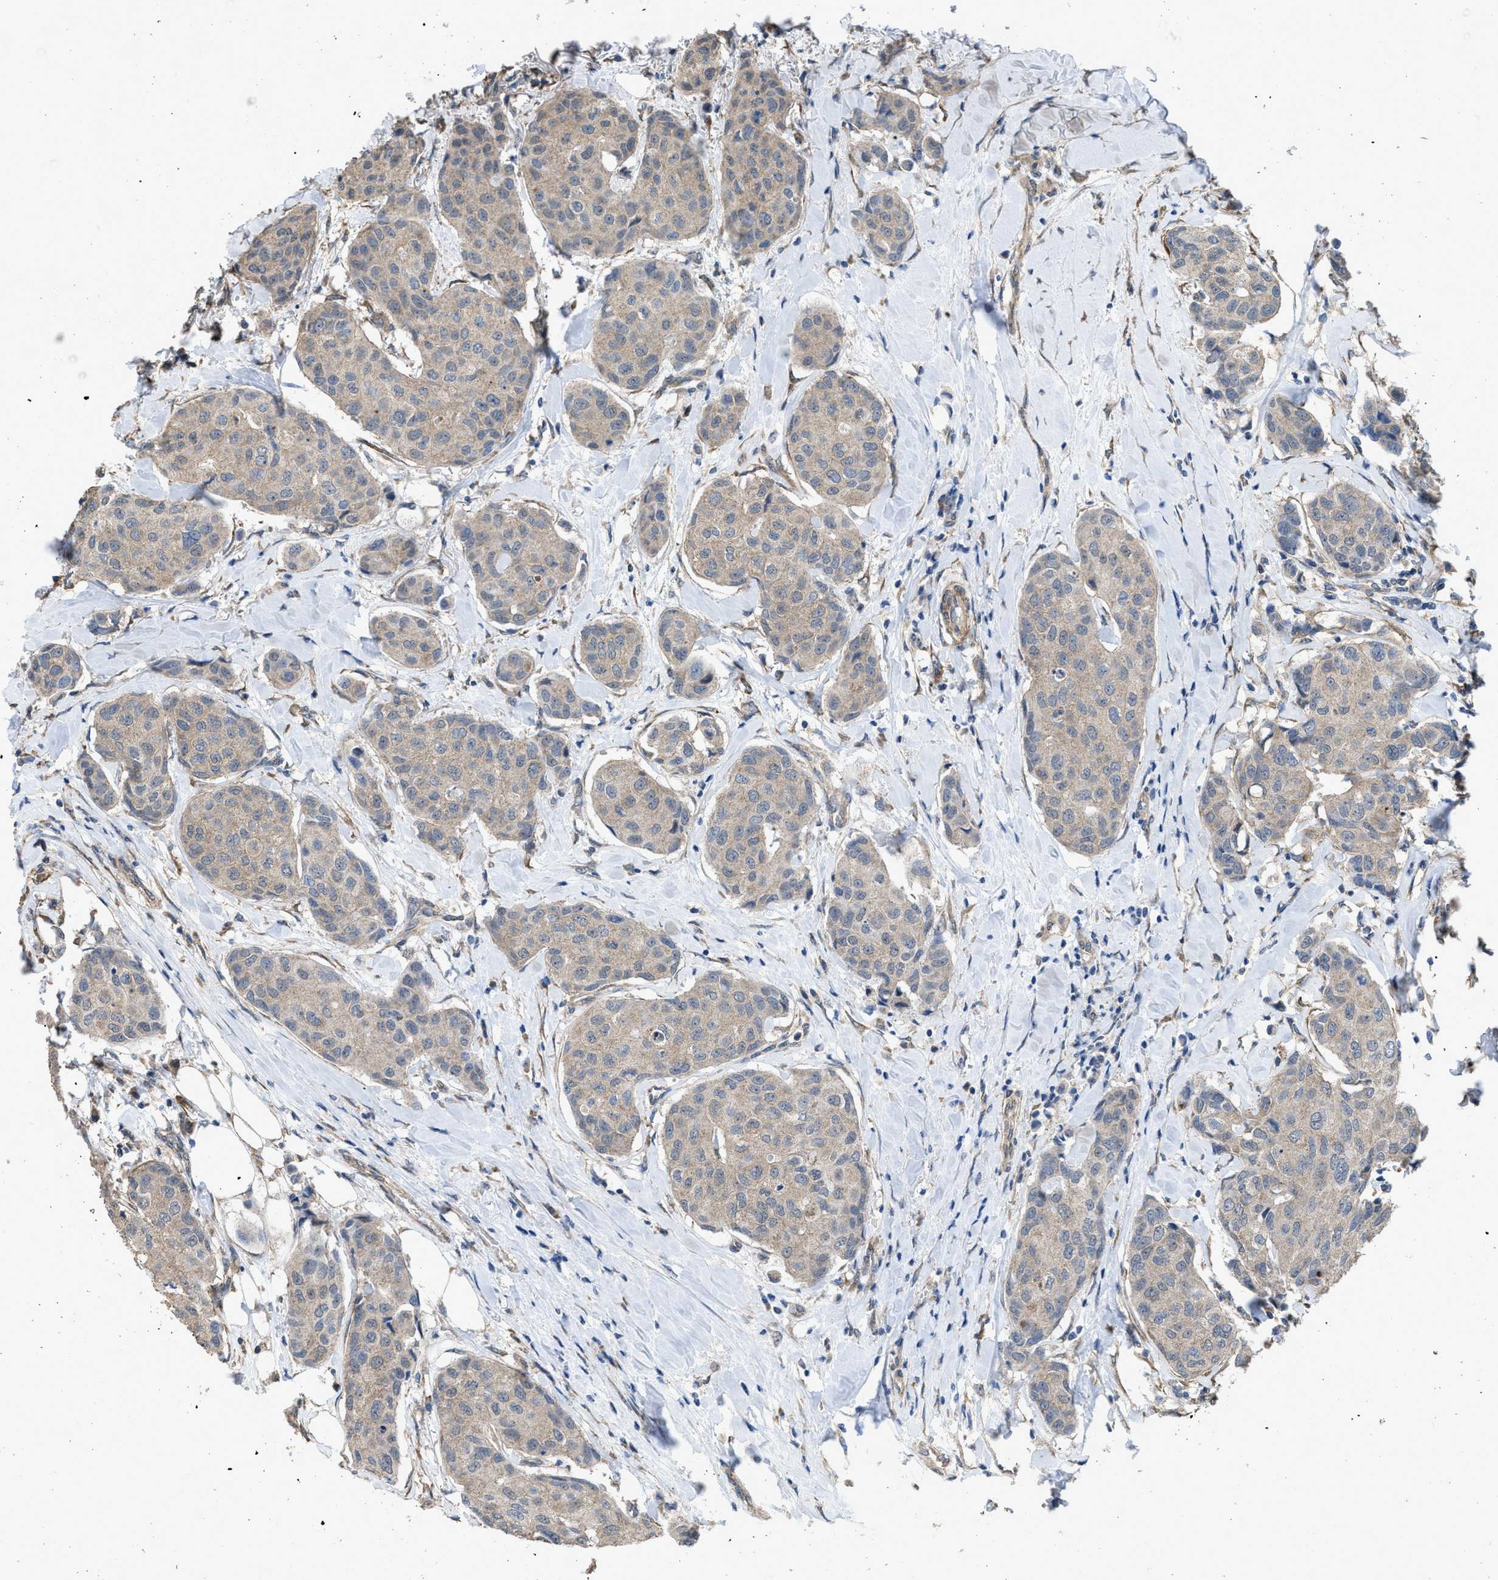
{"staining": {"intensity": "weak", "quantity": ">75%", "location": "cytoplasmic/membranous"}, "tissue": "breast cancer", "cell_type": "Tumor cells", "image_type": "cancer", "snomed": [{"axis": "morphology", "description": "Duct carcinoma"}, {"axis": "topography", "description": "Breast"}], "caption": "A brown stain shows weak cytoplasmic/membranous expression of a protein in human breast cancer tumor cells. (brown staining indicates protein expression, while blue staining denotes nuclei).", "gene": "ARL6", "patient": {"sex": "female", "age": 80}}